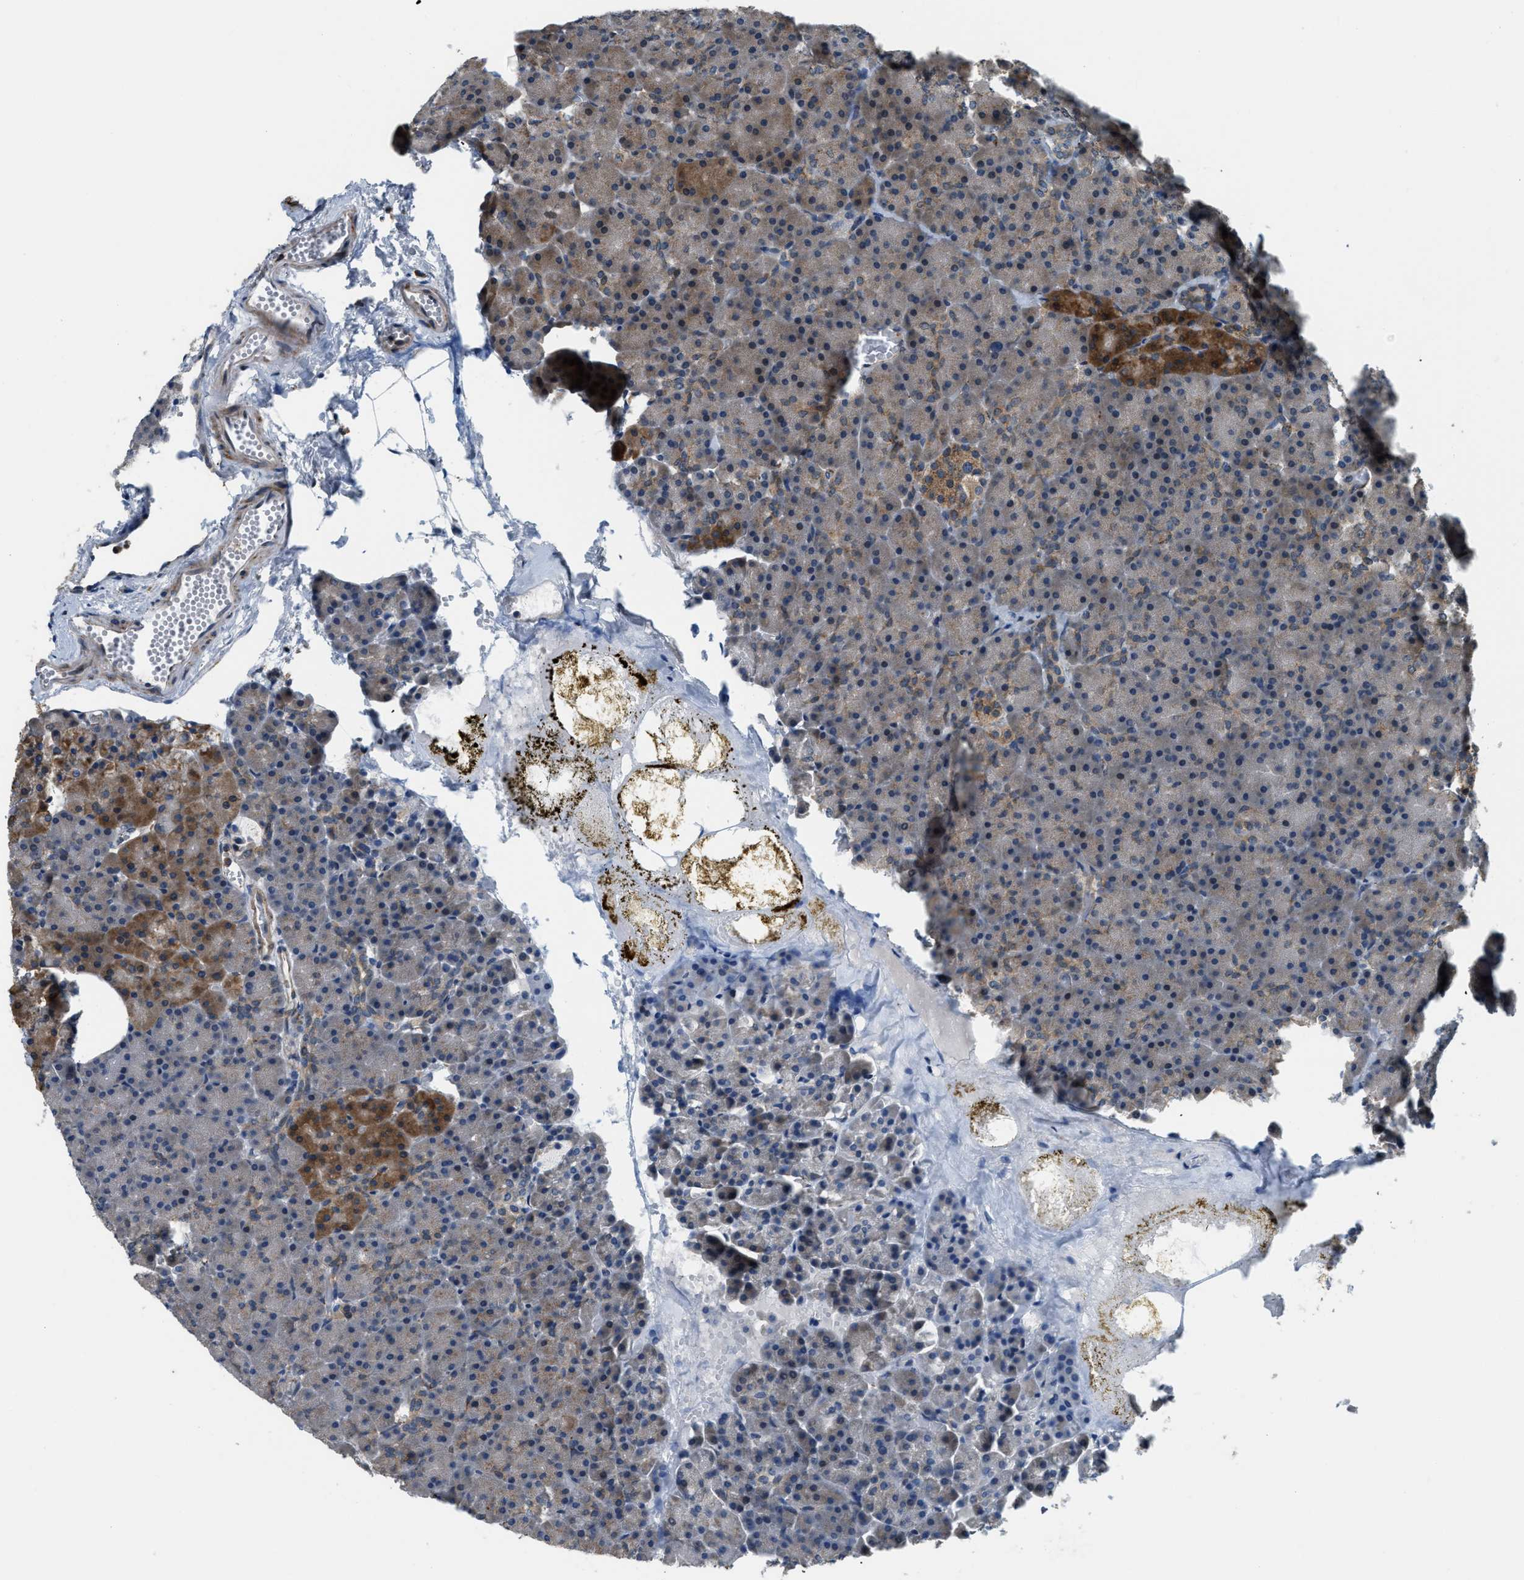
{"staining": {"intensity": "weak", "quantity": "25%-75%", "location": "cytoplasmic/membranous"}, "tissue": "pancreas", "cell_type": "Exocrine glandular cells", "image_type": "normal", "snomed": [{"axis": "morphology", "description": "Normal tissue, NOS"}, {"axis": "morphology", "description": "Carcinoid, malignant, NOS"}, {"axis": "topography", "description": "Pancreas"}], "caption": "IHC (DAB) staining of normal pancreas displays weak cytoplasmic/membranous protein staining in about 25%-75% of exocrine glandular cells.", "gene": "STARD3NL", "patient": {"sex": "female", "age": 35}}